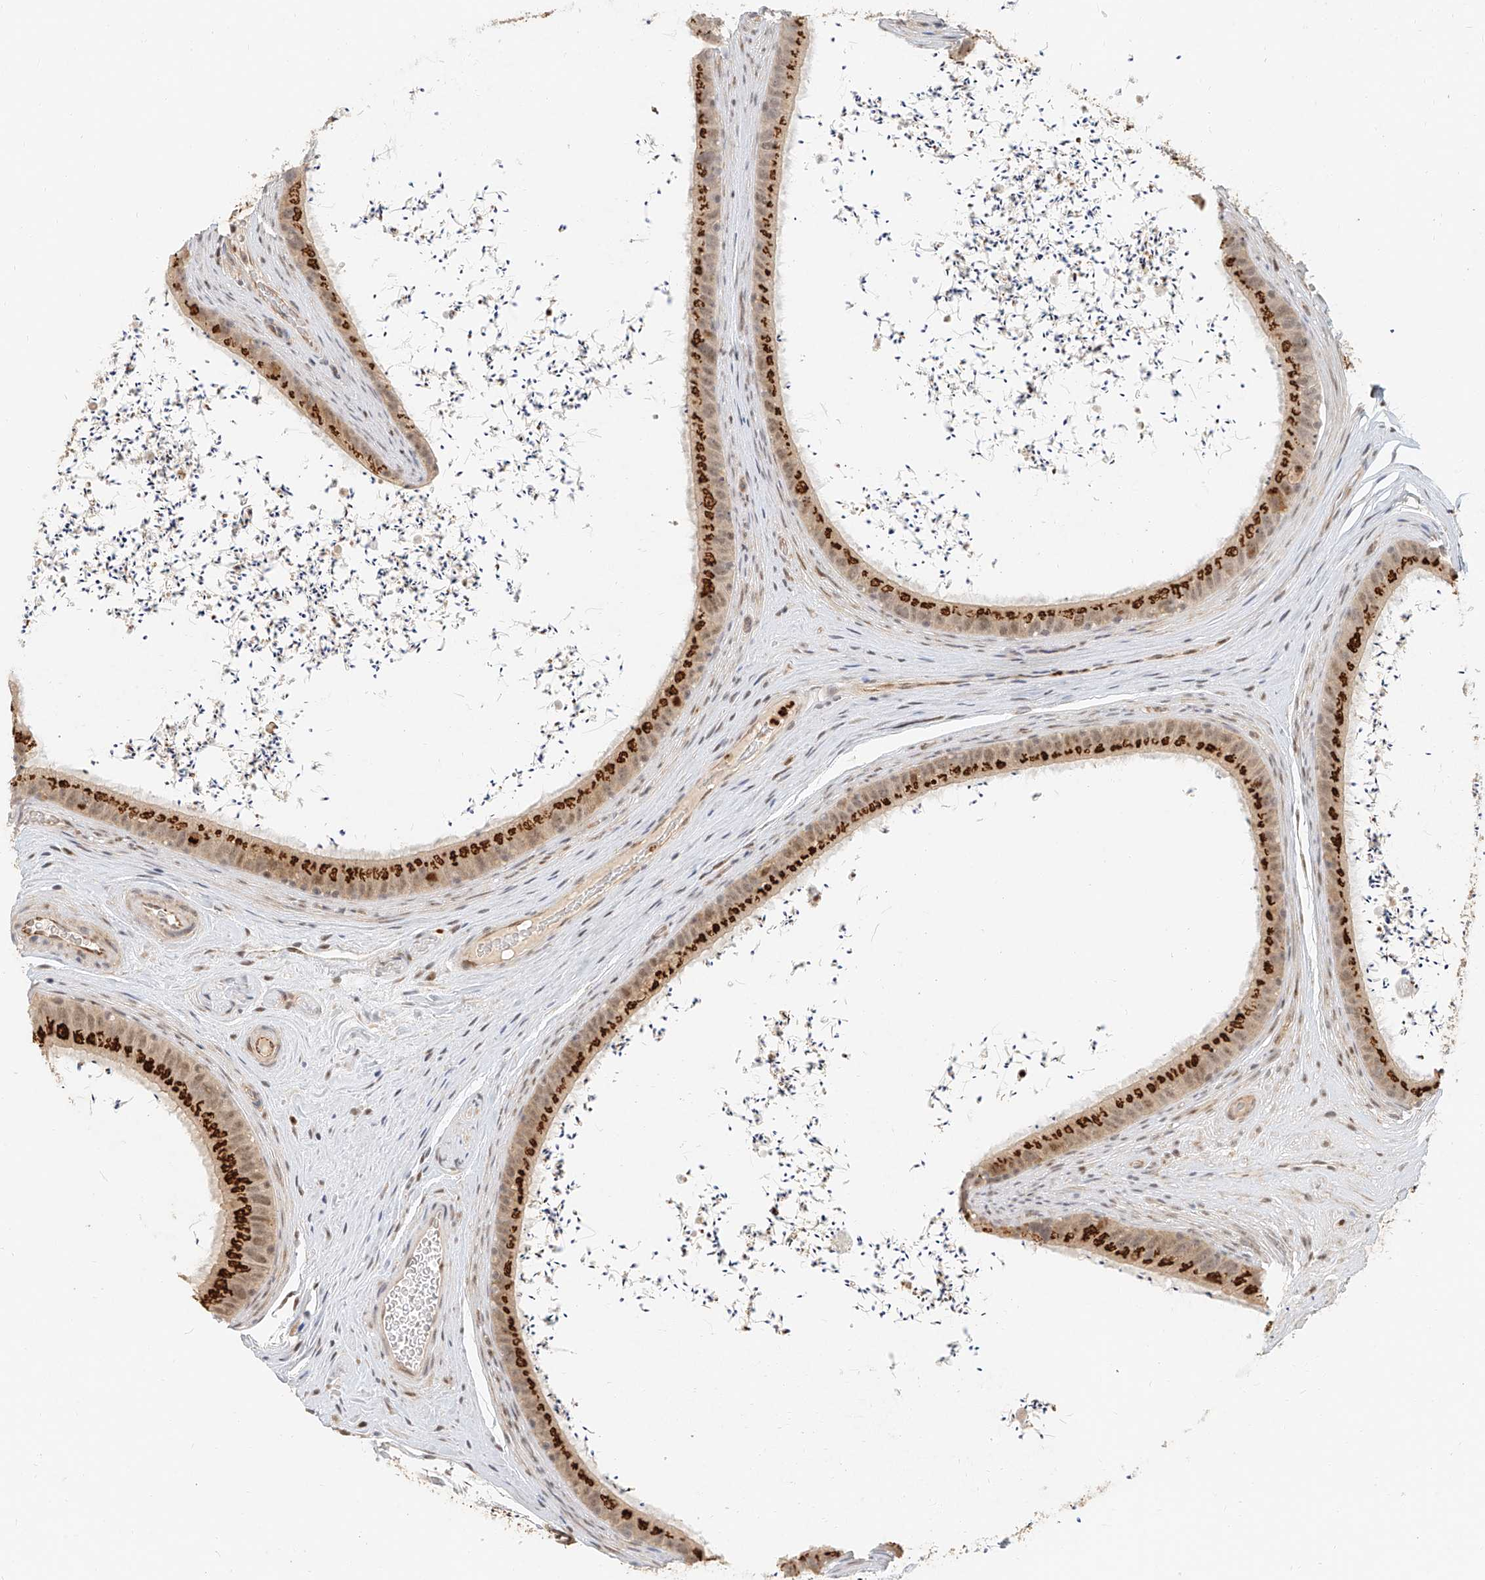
{"staining": {"intensity": "strong", "quantity": ">75%", "location": "cytoplasmic/membranous,nuclear"}, "tissue": "epididymis", "cell_type": "Glandular cells", "image_type": "normal", "snomed": [{"axis": "morphology", "description": "Normal tissue, NOS"}, {"axis": "topography", "description": "Epididymis, spermatic cord, NOS"}], "caption": "Immunohistochemistry (IHC) histopathology image of normal epididymis: epididymis stained using IHC exhibits high levels of strong protein expression localized specifically in the cytoplasmic/membranous,nuclear of glandular cells, appearing as a cytoplasmic/membranous,nuclear brown color.", "gene": "CXorf58", "patient": {"sex": "male", "age": 50}}